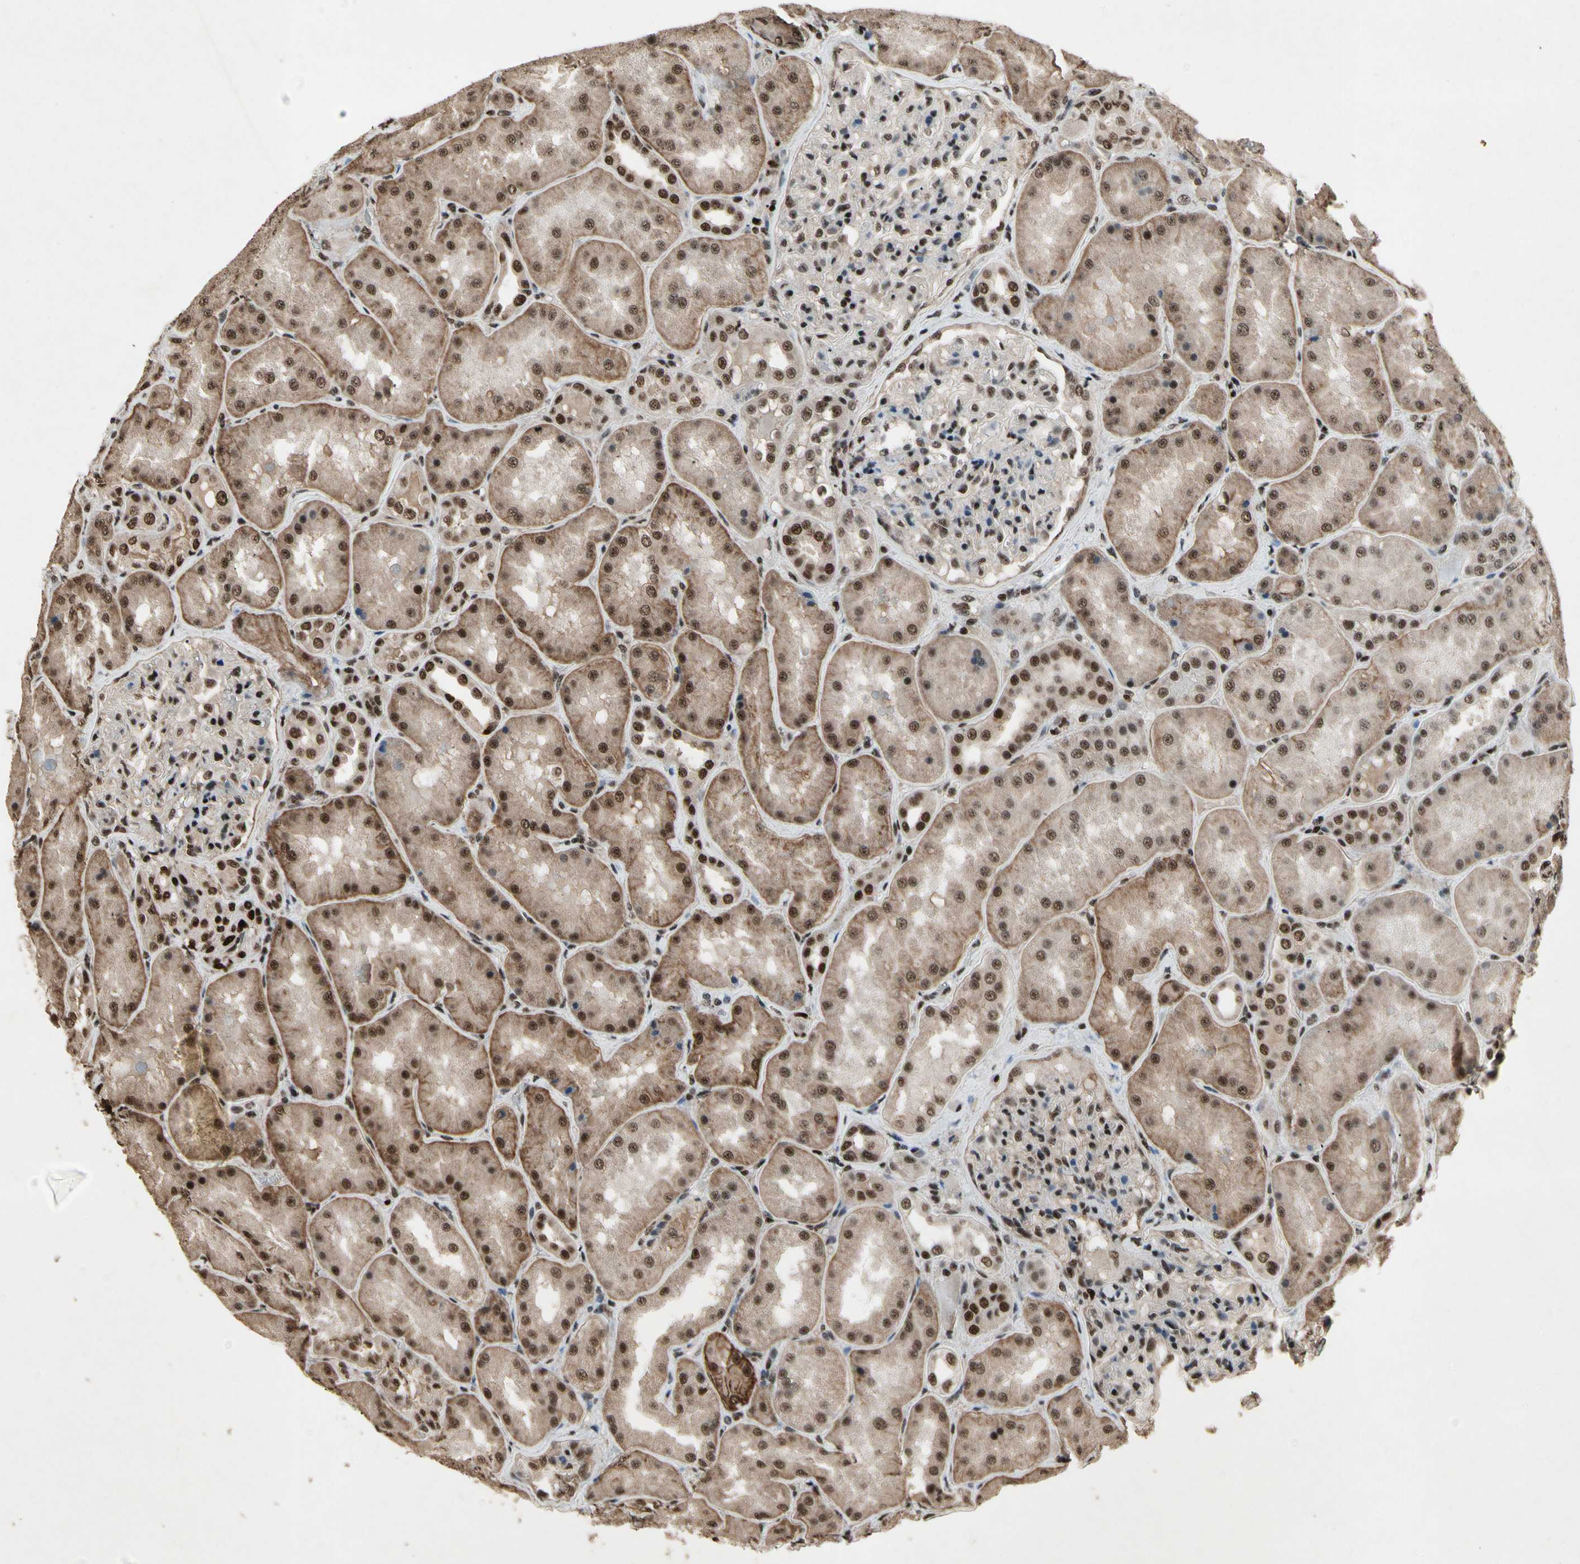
{"staining": {"intensity": "strong", "quantity": ">75%", "location": "nuclear"}, "tissue": "kidney", "cell_type": "Cells in glomeruli", "image_type": "normal", "snomed": [{"axis": "morphology", "description": "Normal tissue, NOS"}, {"axis": "topography", "description": "Kidney"}], "caption": "Kidney was stained to show a protein in brown. There is high levels of strong nuclear positivity in approximately >75% of cells in glomeruli. (DAB = brown stain, brightfield microscopy at high magnification).", "gene": "TBX2", "patient": {"sex": "female", "age": 56}}